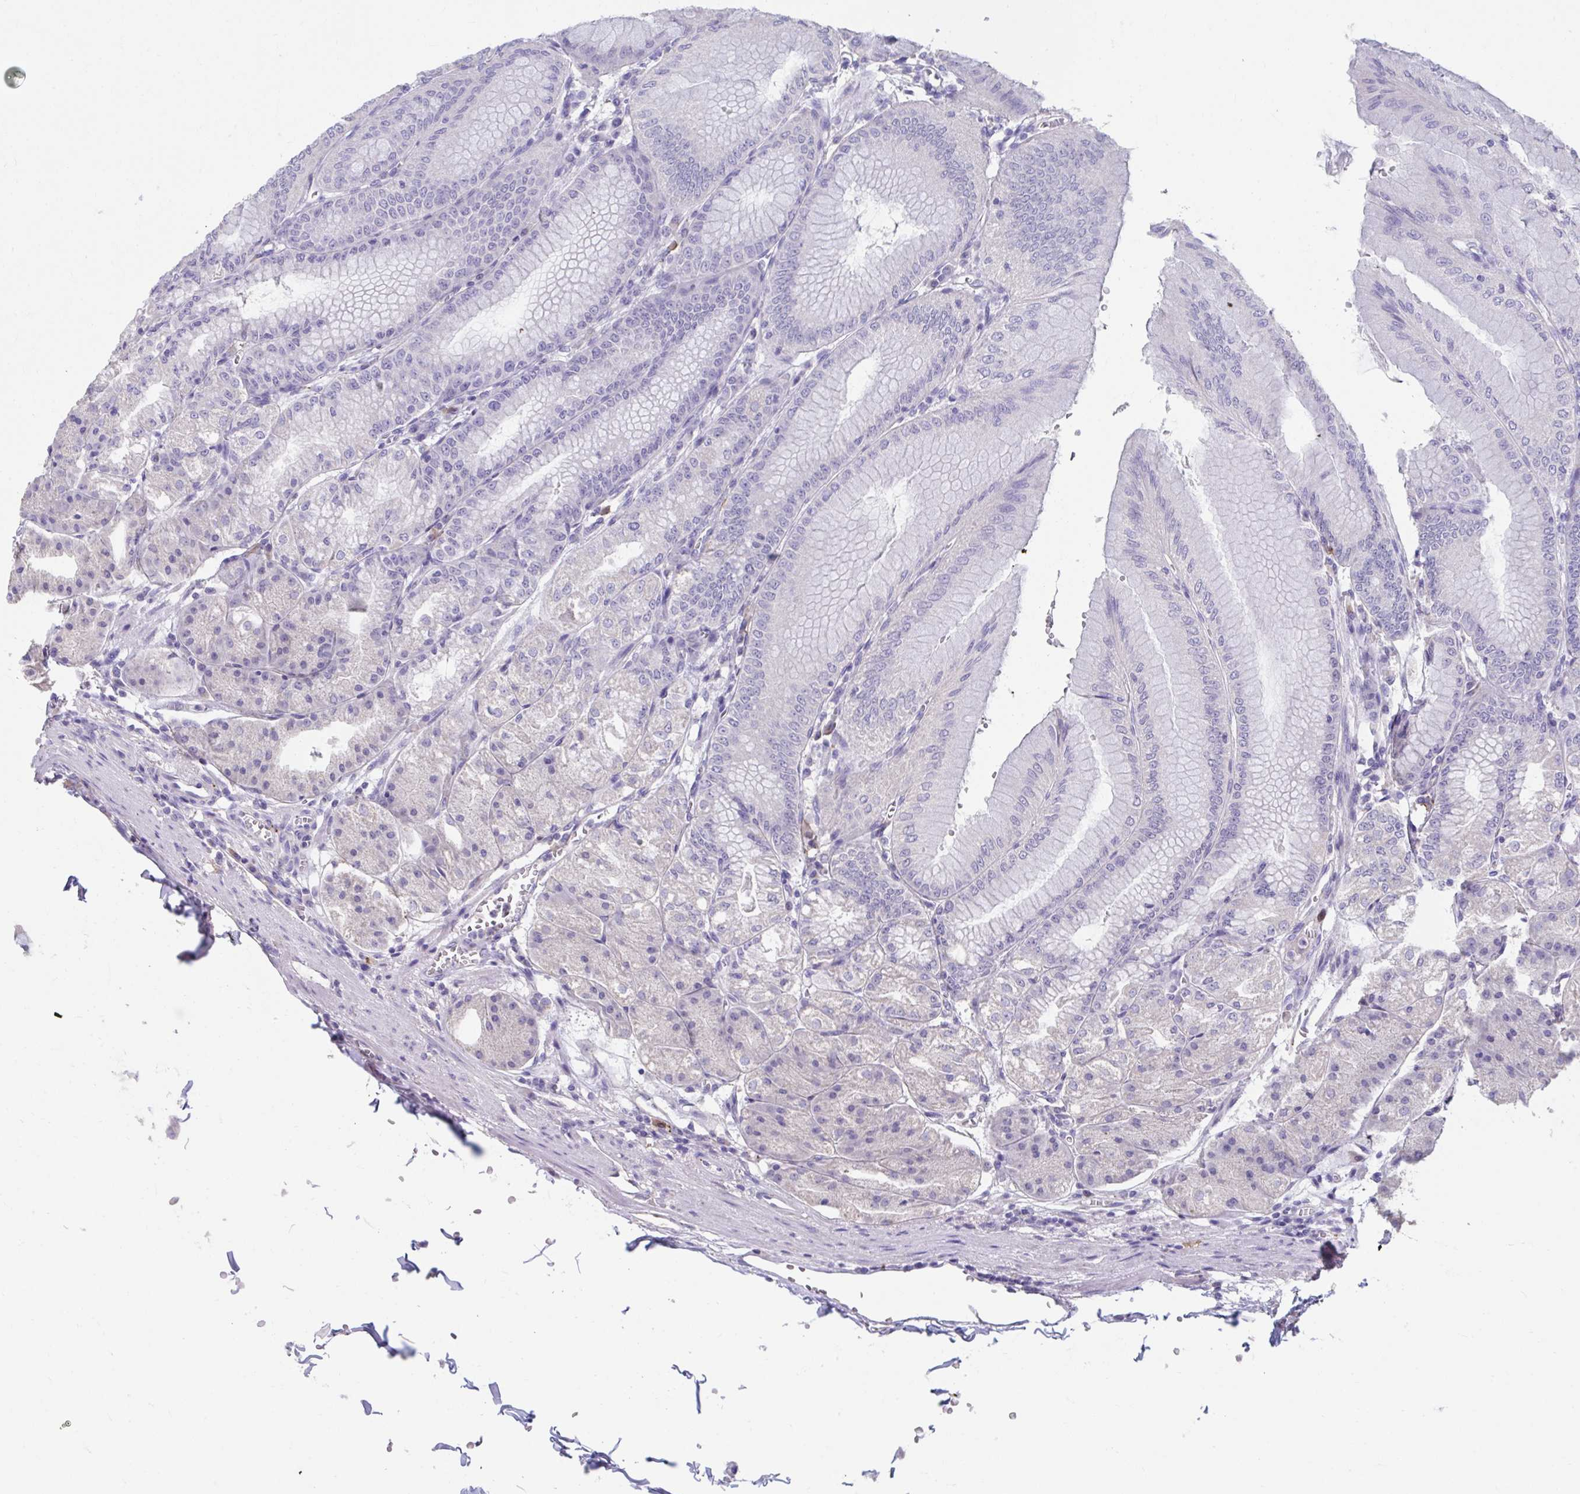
{"staining": {"intensity": "negative", "quantity": "none", "location": "none"}, "tissue": "stomach", "cell_type": "Glandular cells", "image_type": "normal", "snomed": [{"axis": "morphology", "description": "Normal tissue, NOS"}, {"axis": "topography", "description": "Stomach, lower"}], "caption": "Glandular cells are negative for protein expression in normal human stomach. (DAB immunohistochemistry (IHC) with hematoxylin counter stain).", "gene": "GPR162", "patient": {"sex": "male", "age": 71}}